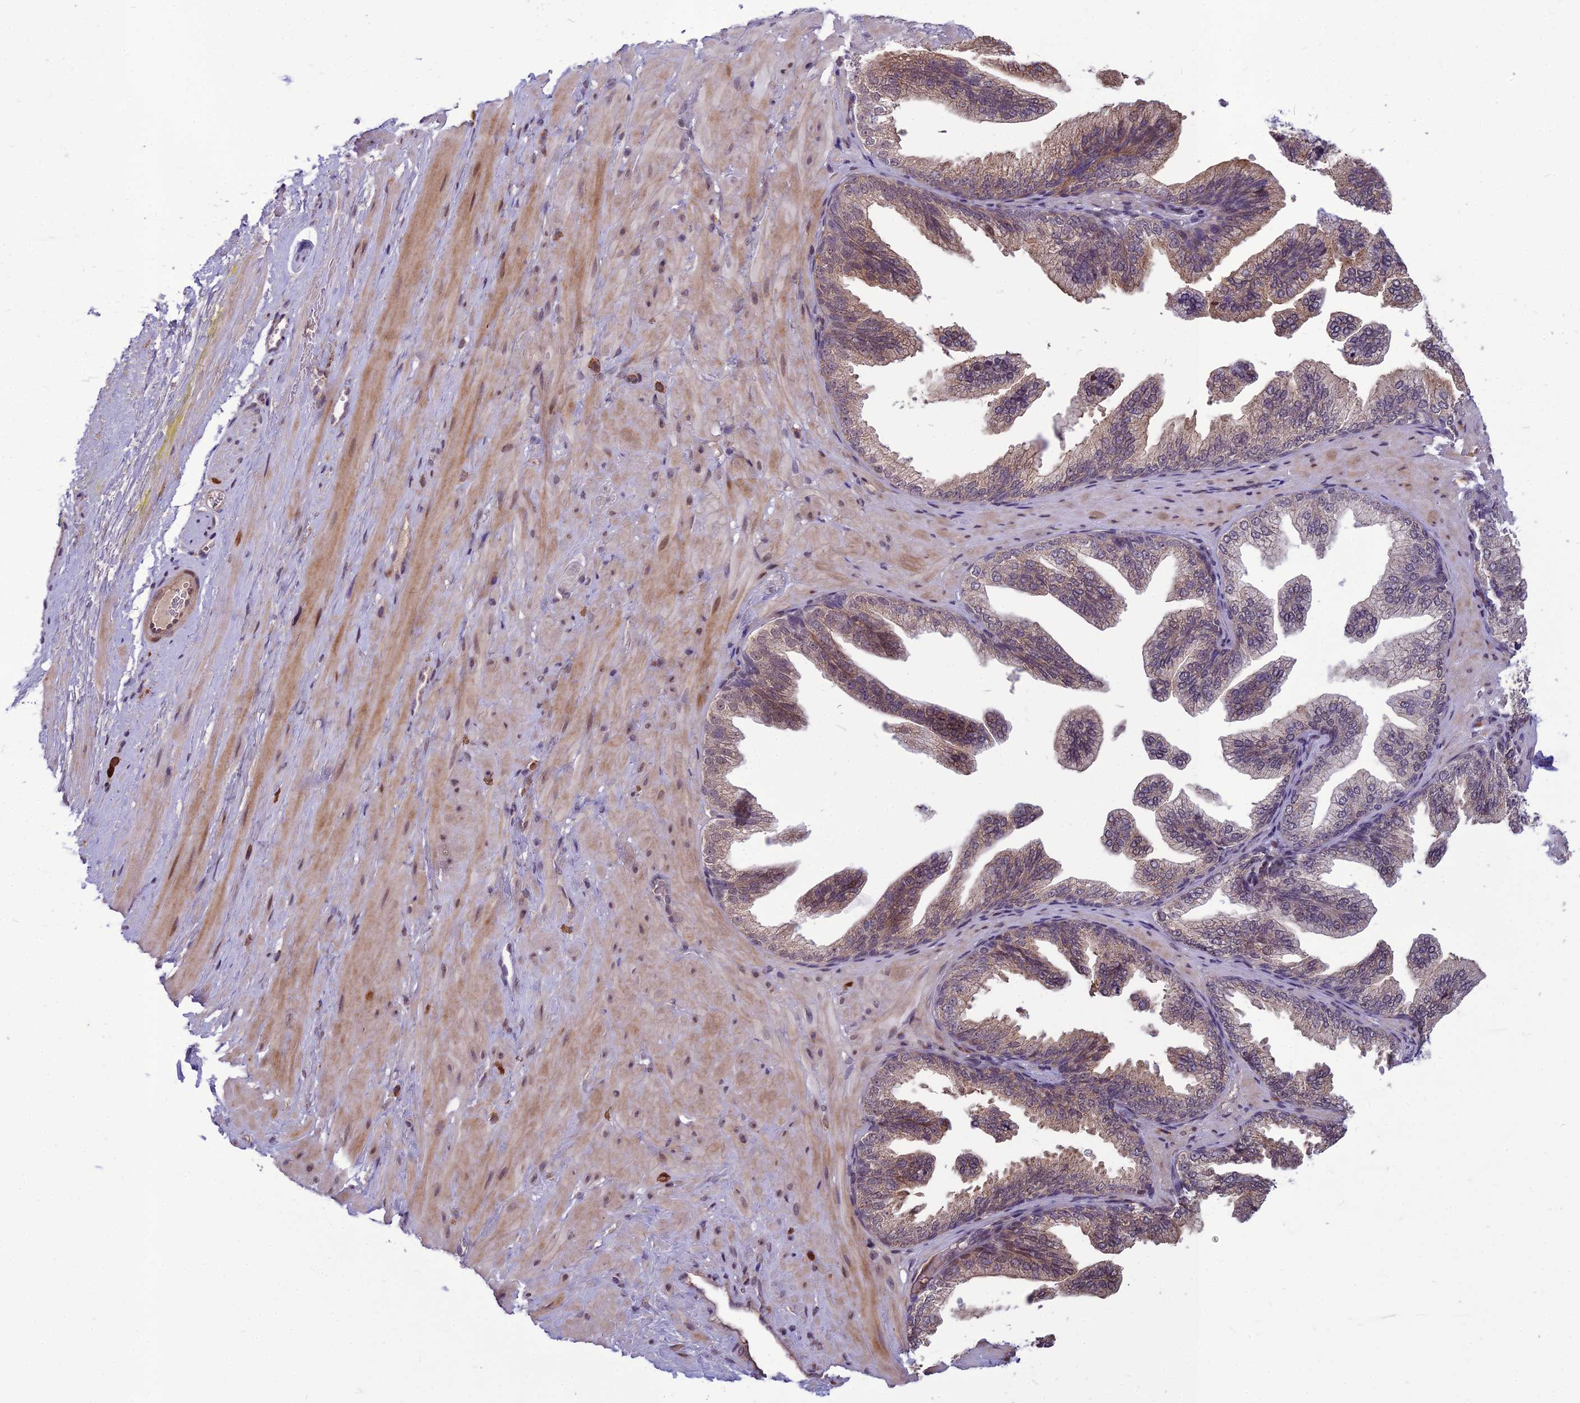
{"staining": {"intensity": "negative", "quantity": "none", "location": "none"}, "tissue": "adipose tissue", "cell_type": "Adipocytes", "image_type": "normal", "snomed": [{"axis": "morphology", "description": "Normal tissue, NOS"}, {"axis": "morphology", "description": "Adenocarcinoma, Low grade"}, {"axis": "topography", "description": "Prostate"}, {"axis": "topography", "description": "Peripheral nerve tissue"}], "caption": "Adipocytes are negative for brown protein staining in benign adipose tissue. (Brightfield microscopy of DAB (3,3'-diaminobenzidine) immunohistochemistry (IHC) at high magnification).", "gene": "FBRS", "patient": {"sex": "male", "age": 63}}